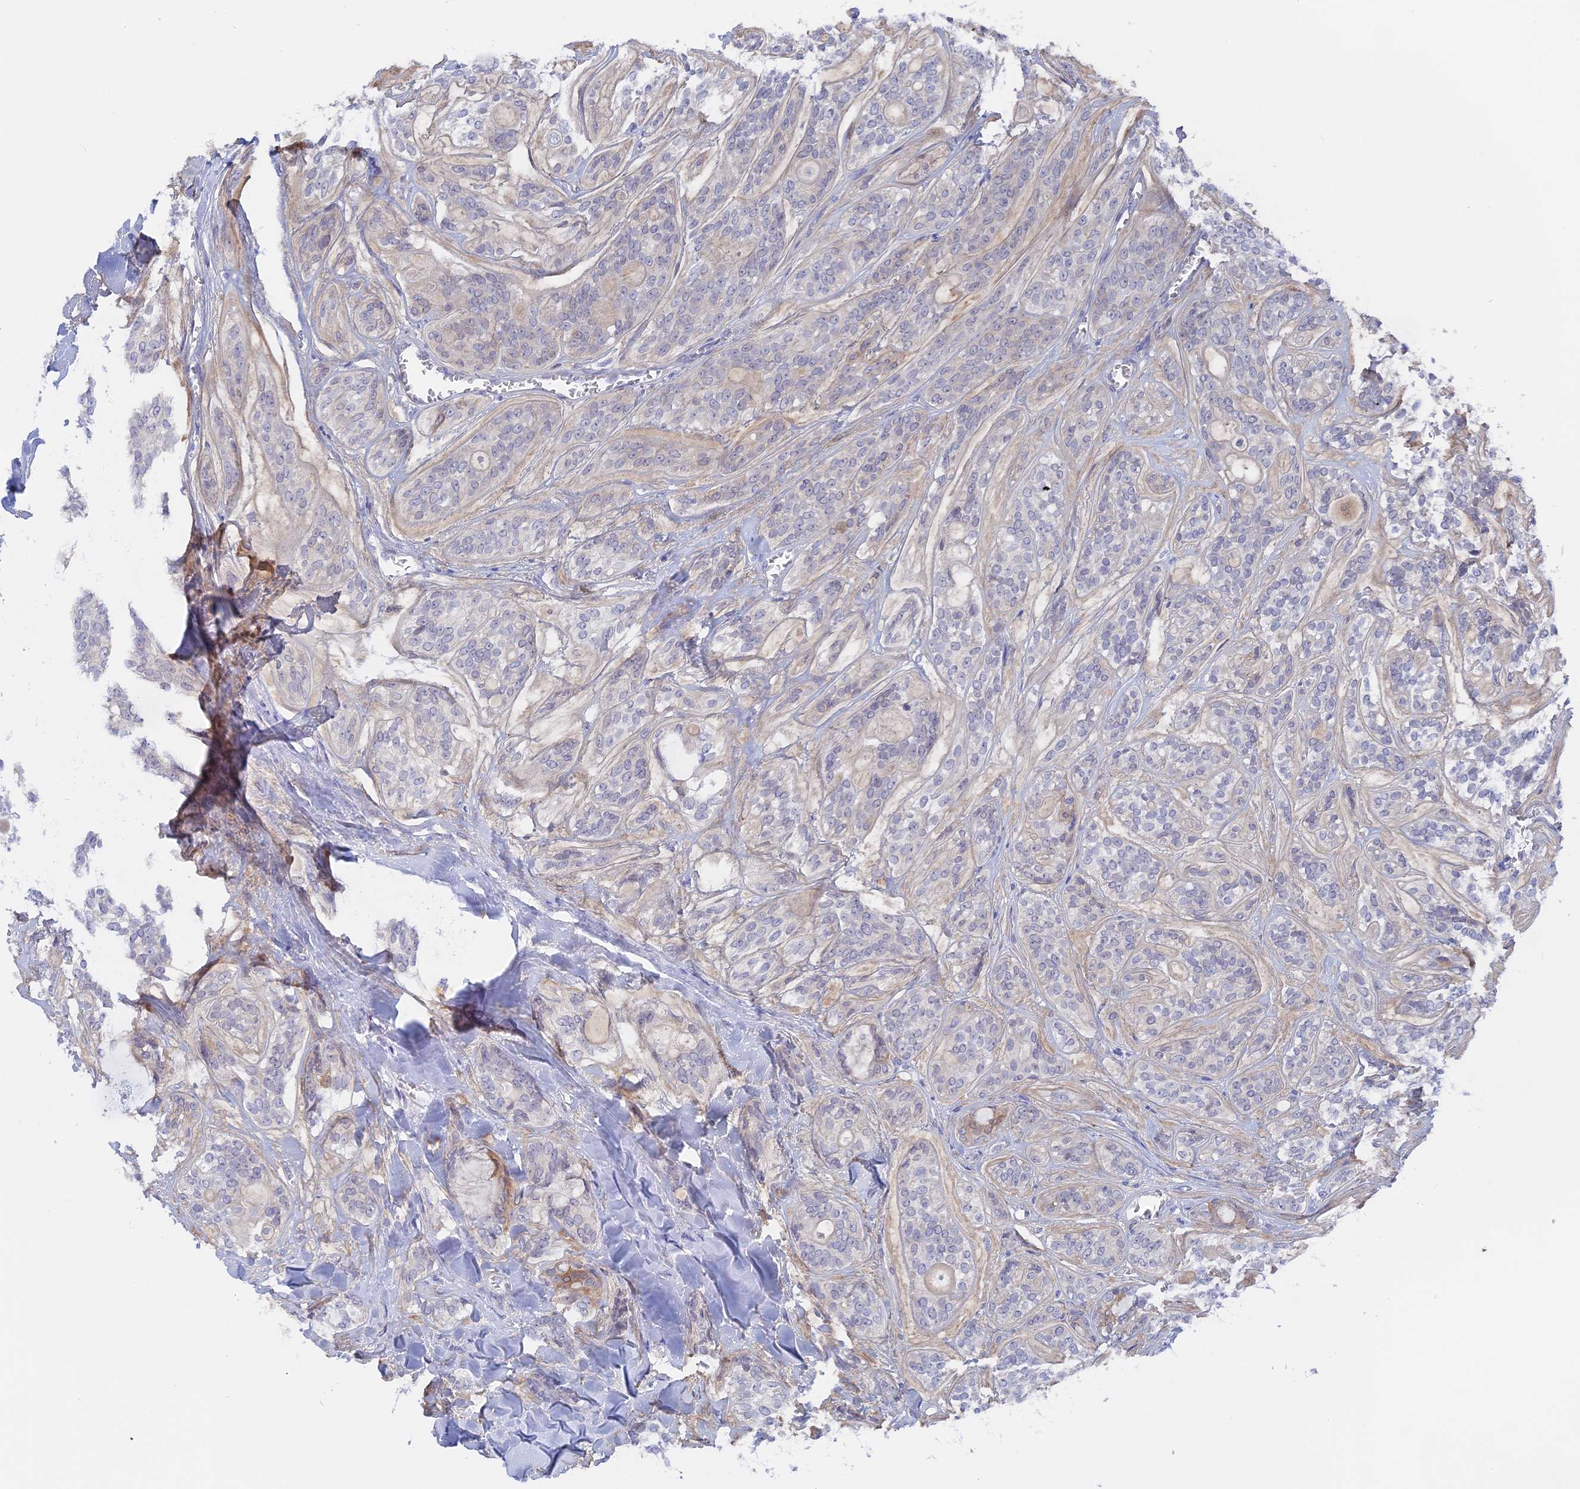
{"staining": {"intensity": "negative", "quantity": "none", "location": "none"}, "tissue": "head and neck cancer", "cell_type": "Tumor cells", "image_type": "cancer", "snomed": [{"axis": "morphology", "description": "Adenocarcinoma, NOS"}, {"axis": "topography", "description": "Head-Neck"}], "caption": "This is an immunohistochemistry (IHC) image of head and neck cancer (adenocarcinoma). There is no positivity in tumor cells.", "gene": "DACT3", "patient": {"sex": "male", "age": 66}}